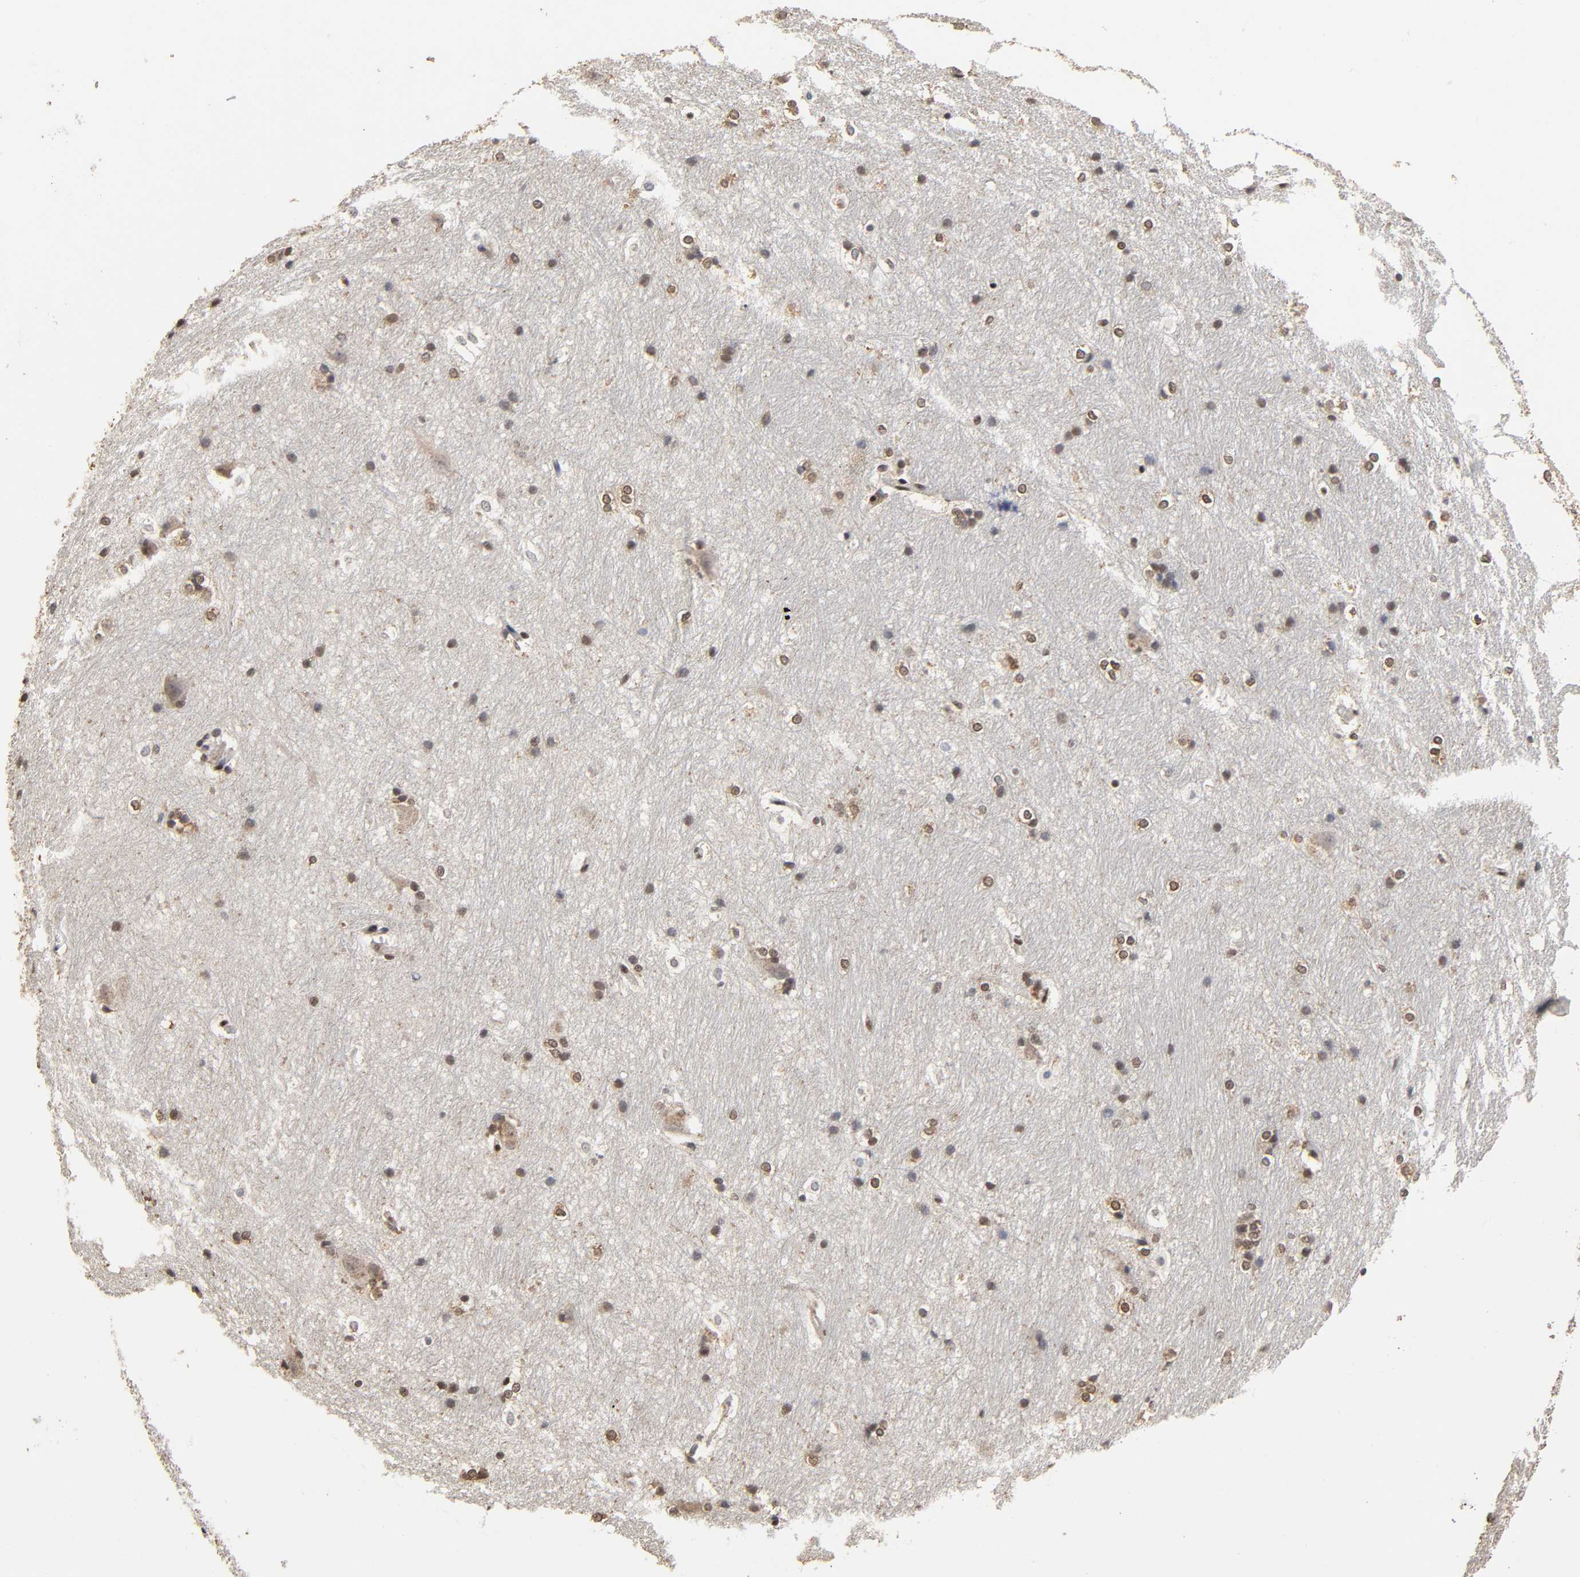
{"staining": {"intensity": "moderate", "quantity": ">75%", "location": "cytoplasmic/membranous,nuclear"}, "tissue": "hippocampus", "cell_type": "Glial cells", "image_type": "normal", "snomed": [{"axis": "morphology", "description": "Normal tissue, NOS"}, {"axis": "topography", "description": "Hippocampus"}], "caption": "Protein staining by immunohistochemistry shows moderate cytoplasmic/membranous,nuclear staining in approximately >75% of glial cells in benign hippocampus.", "gene": "ZNF384", "patient": {"sex": "female", "age": 19}}